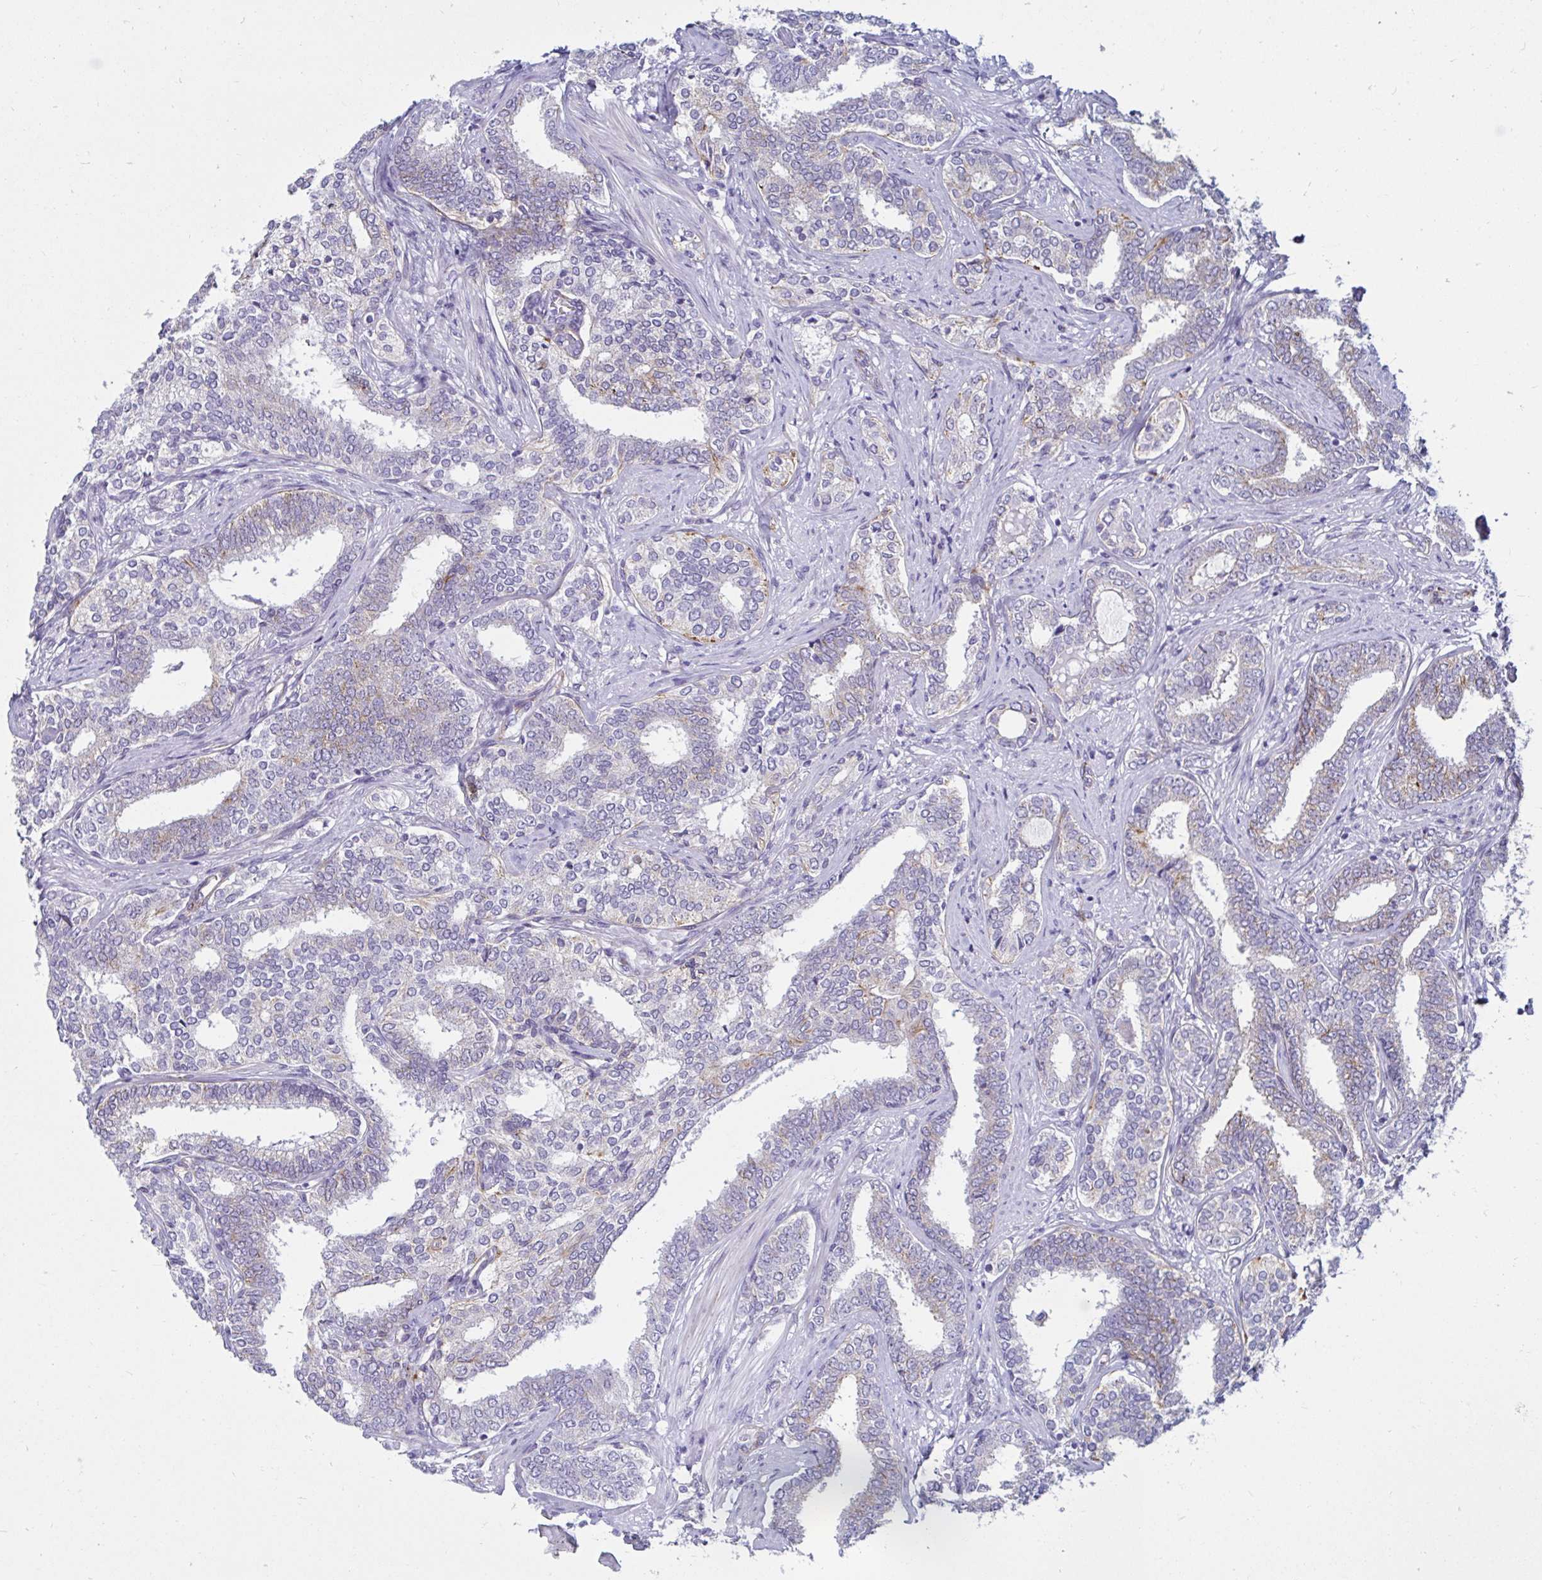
{"staining": {"intensity": "negative", "quantity": "none", "location": "none"}, "tissue": "prostate cancer", "cell_type": "Tumor cells", "image_type": "cancer", "snomed": [{"axis": "morphology", "description": "Adenocarcinoma, High grade"}, {"axis": "topography", "description": "Prostate"}], "caption": "This is an immunohistochemistry (IHC) image of prostate cancer. There is no staining in tumor cells.", "gene": "ANKRD62", "patient": {"sex": "male", "age": 72}}